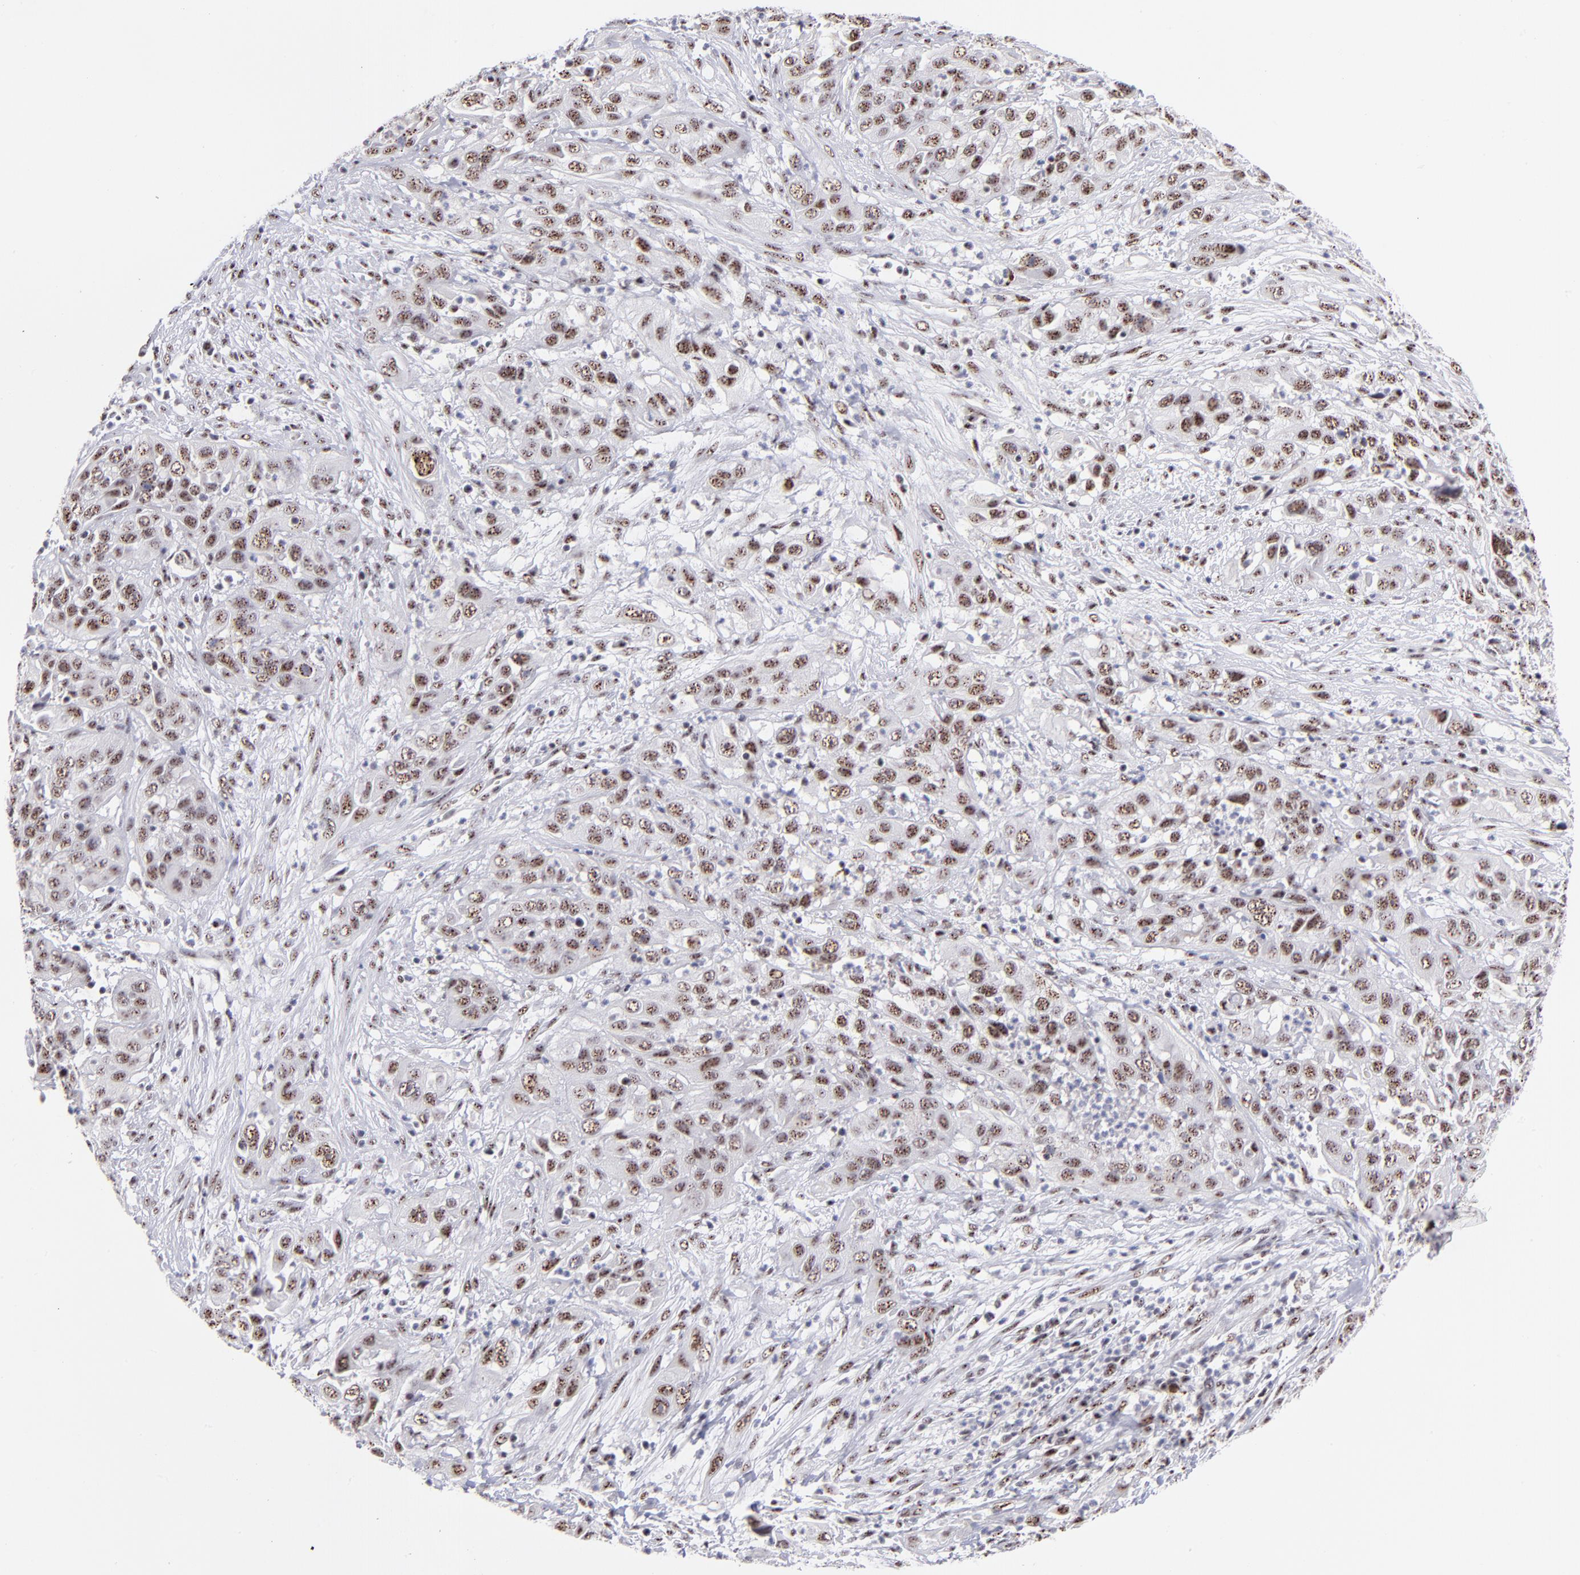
{"staining": {"intensity": "moderate", "quantity": ">75%", "location": "nuclear"}, "tissue": "cervical cancer", "cell_type": "Tumor cells", "image_type": "cancer", "snomed": [{"axis": "morphology", "description": "Squamous cell carcinoma, NOS"}, {"axis": "topography", "description": "Cervix"}], "caption": "Protein expression analysis of human cervical squamous cell carcinoma reveals moderate nuclear expression in approximately >75% of tumor cells.", "gene": "CDC25C", "patient": {"sex": "female", "age": 32}}